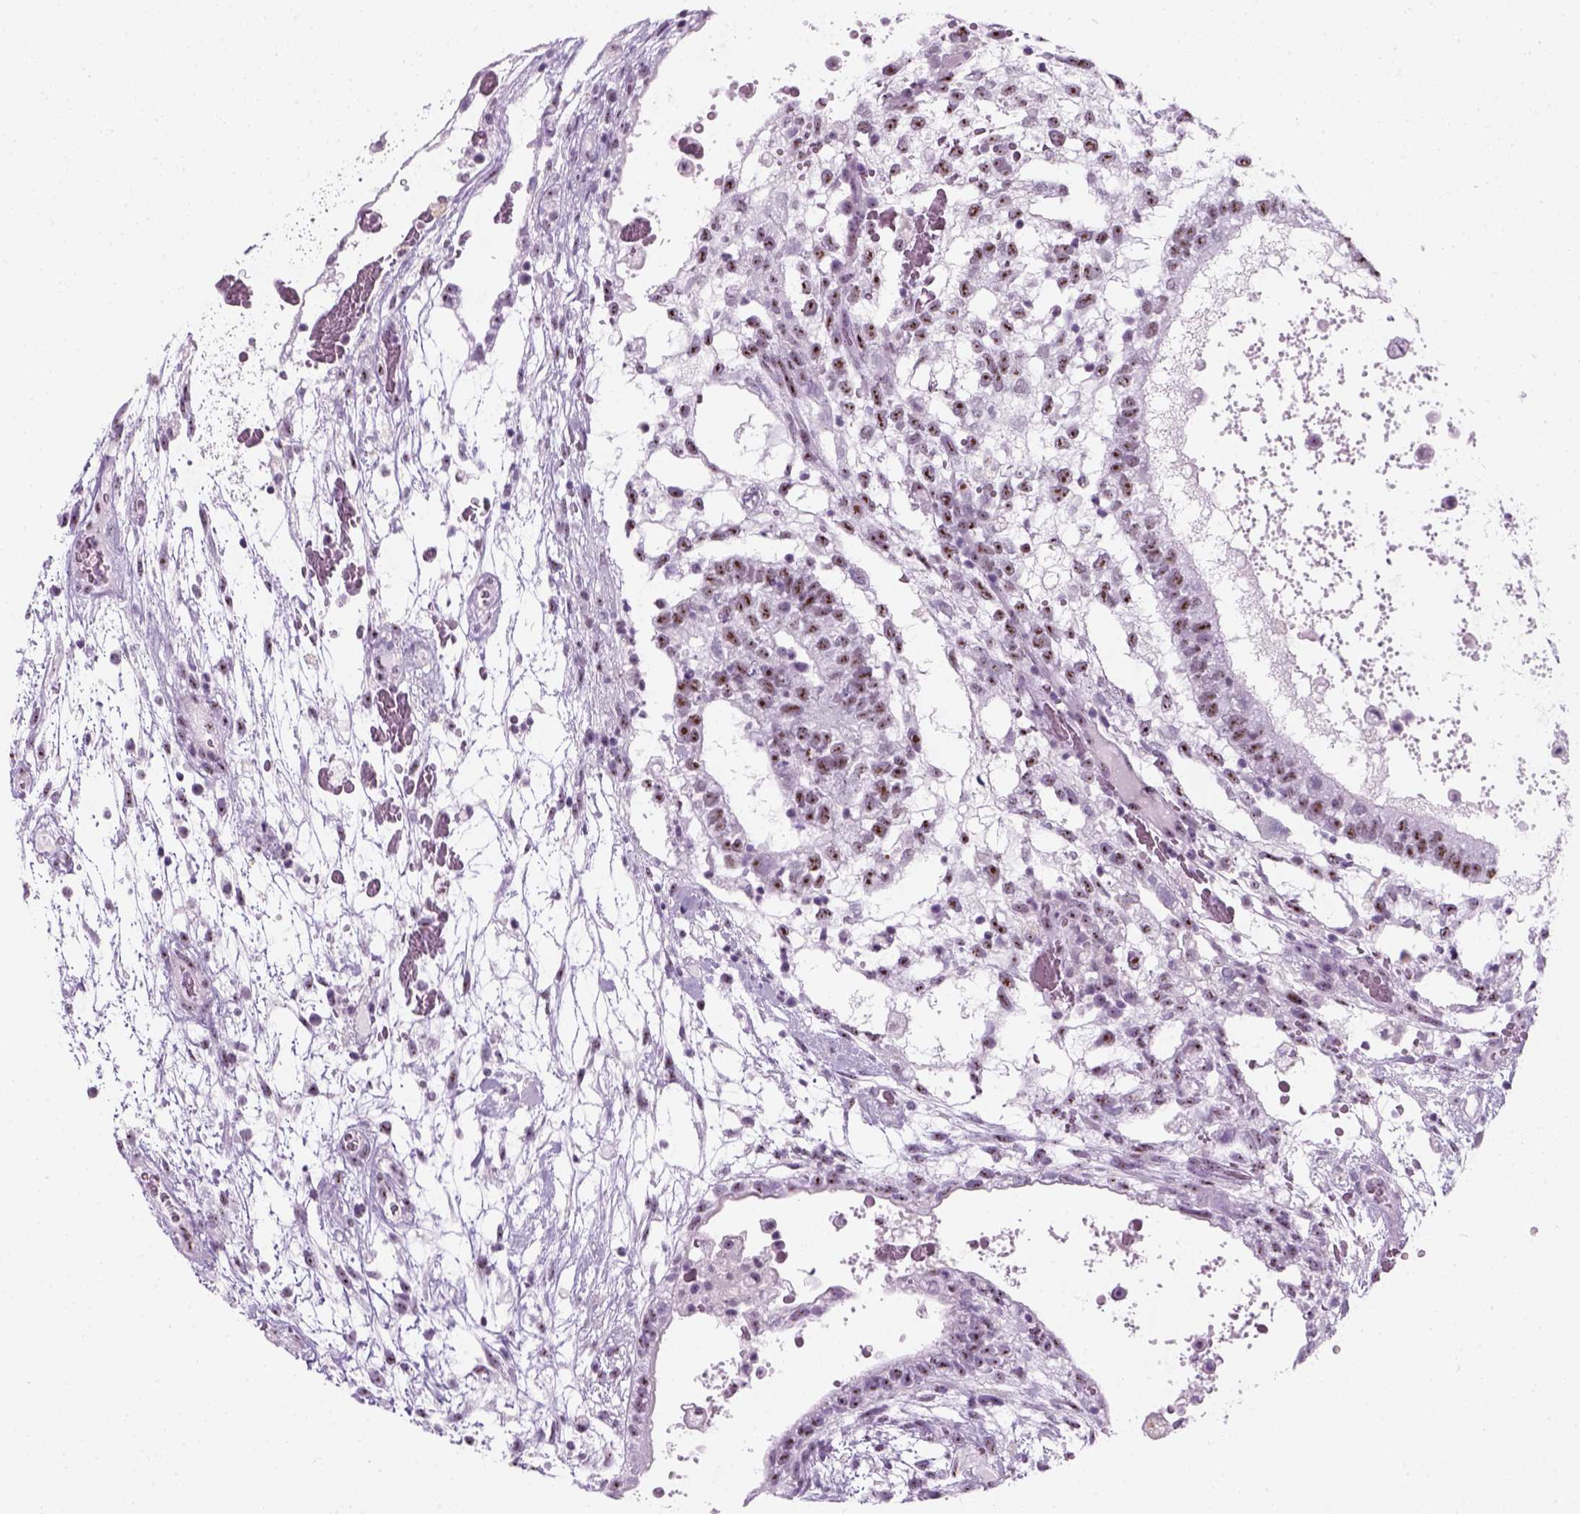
{"staining": {"intensity": "moderate", "quantity": ">75%", "location": "nuclear"}, "tissue": "testis cancer", "cell_type": "Tumor cells", "image_type": "cancer", "snomed": [{"axis": "morphology", "description": "Normal tissue, NOS"}, {"axis": "morphology", "description": "Carcinoma, Embryonal, NOS"}, {"axis": "topography", "description": "Testis"}], "caption": "The immunohistochemical stain highlights moderate nuclear positivity in tumor cells of testis cancer (embryonal carcinoma) tissue.", "gene": "ZNF865", "patient": {"sex": "male", "age": 32}}